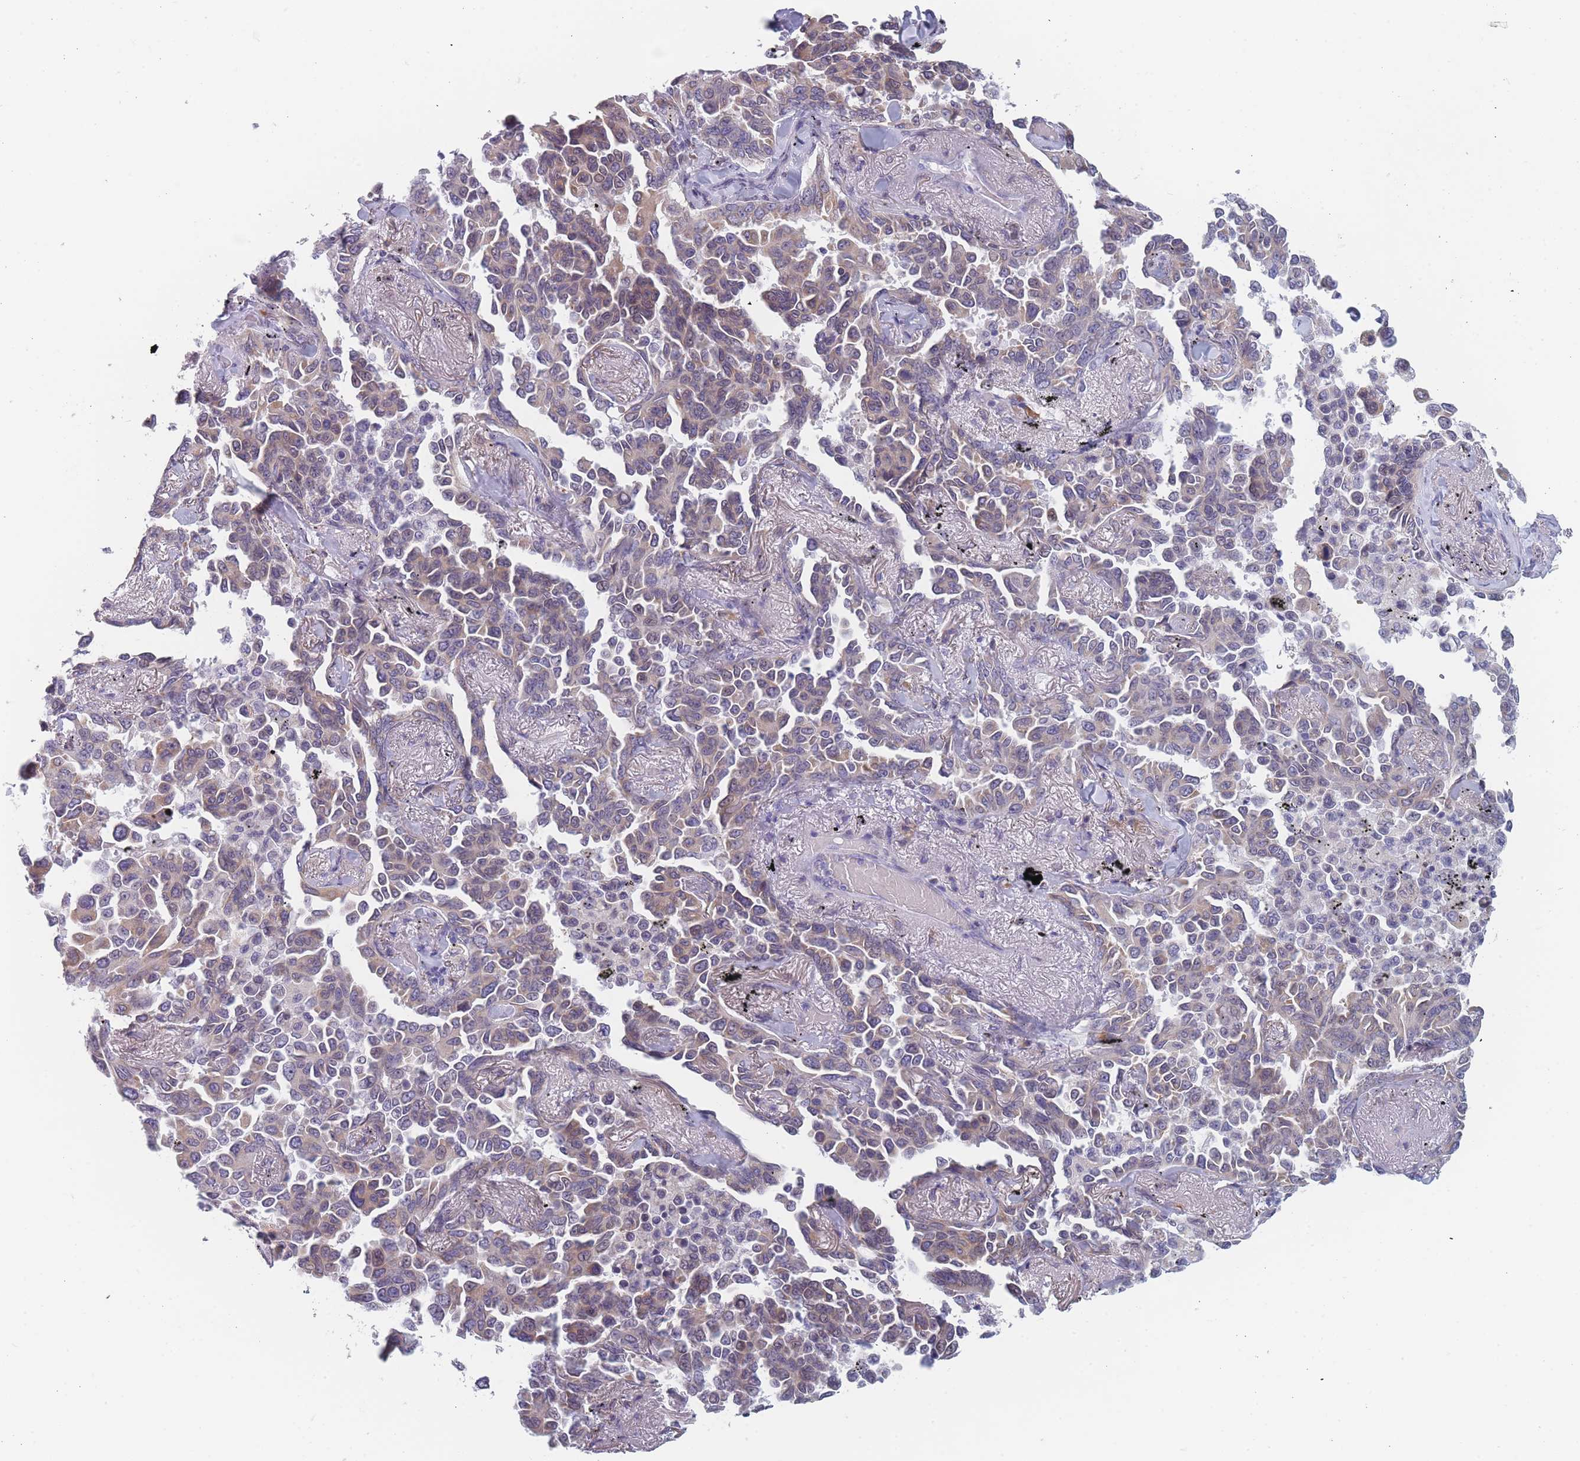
{"staining": {"intensity": "weak", "quantity": "25%-75%", "location": "cytoplasmic/membranous"}, "tissue": "lung cancer", "cell_type": "Tumor cells", "image_type": "cancer", "snomed": [{"axis": "morphology", "description": "Adenocarcinoma, NOS"}, {"axis": "topography", "description": "Lung"}], "caption": "A high-resolution photomicrograph shows immunohistochemistry (IHC) staining of lung cancer (adenocarcinoma), which shows weak cytoplasmic/membranous positivity in approximately 25%-75% of tumor cells.", "gene": "TMED10", "patient": {"sex": "female", "age": 67}}